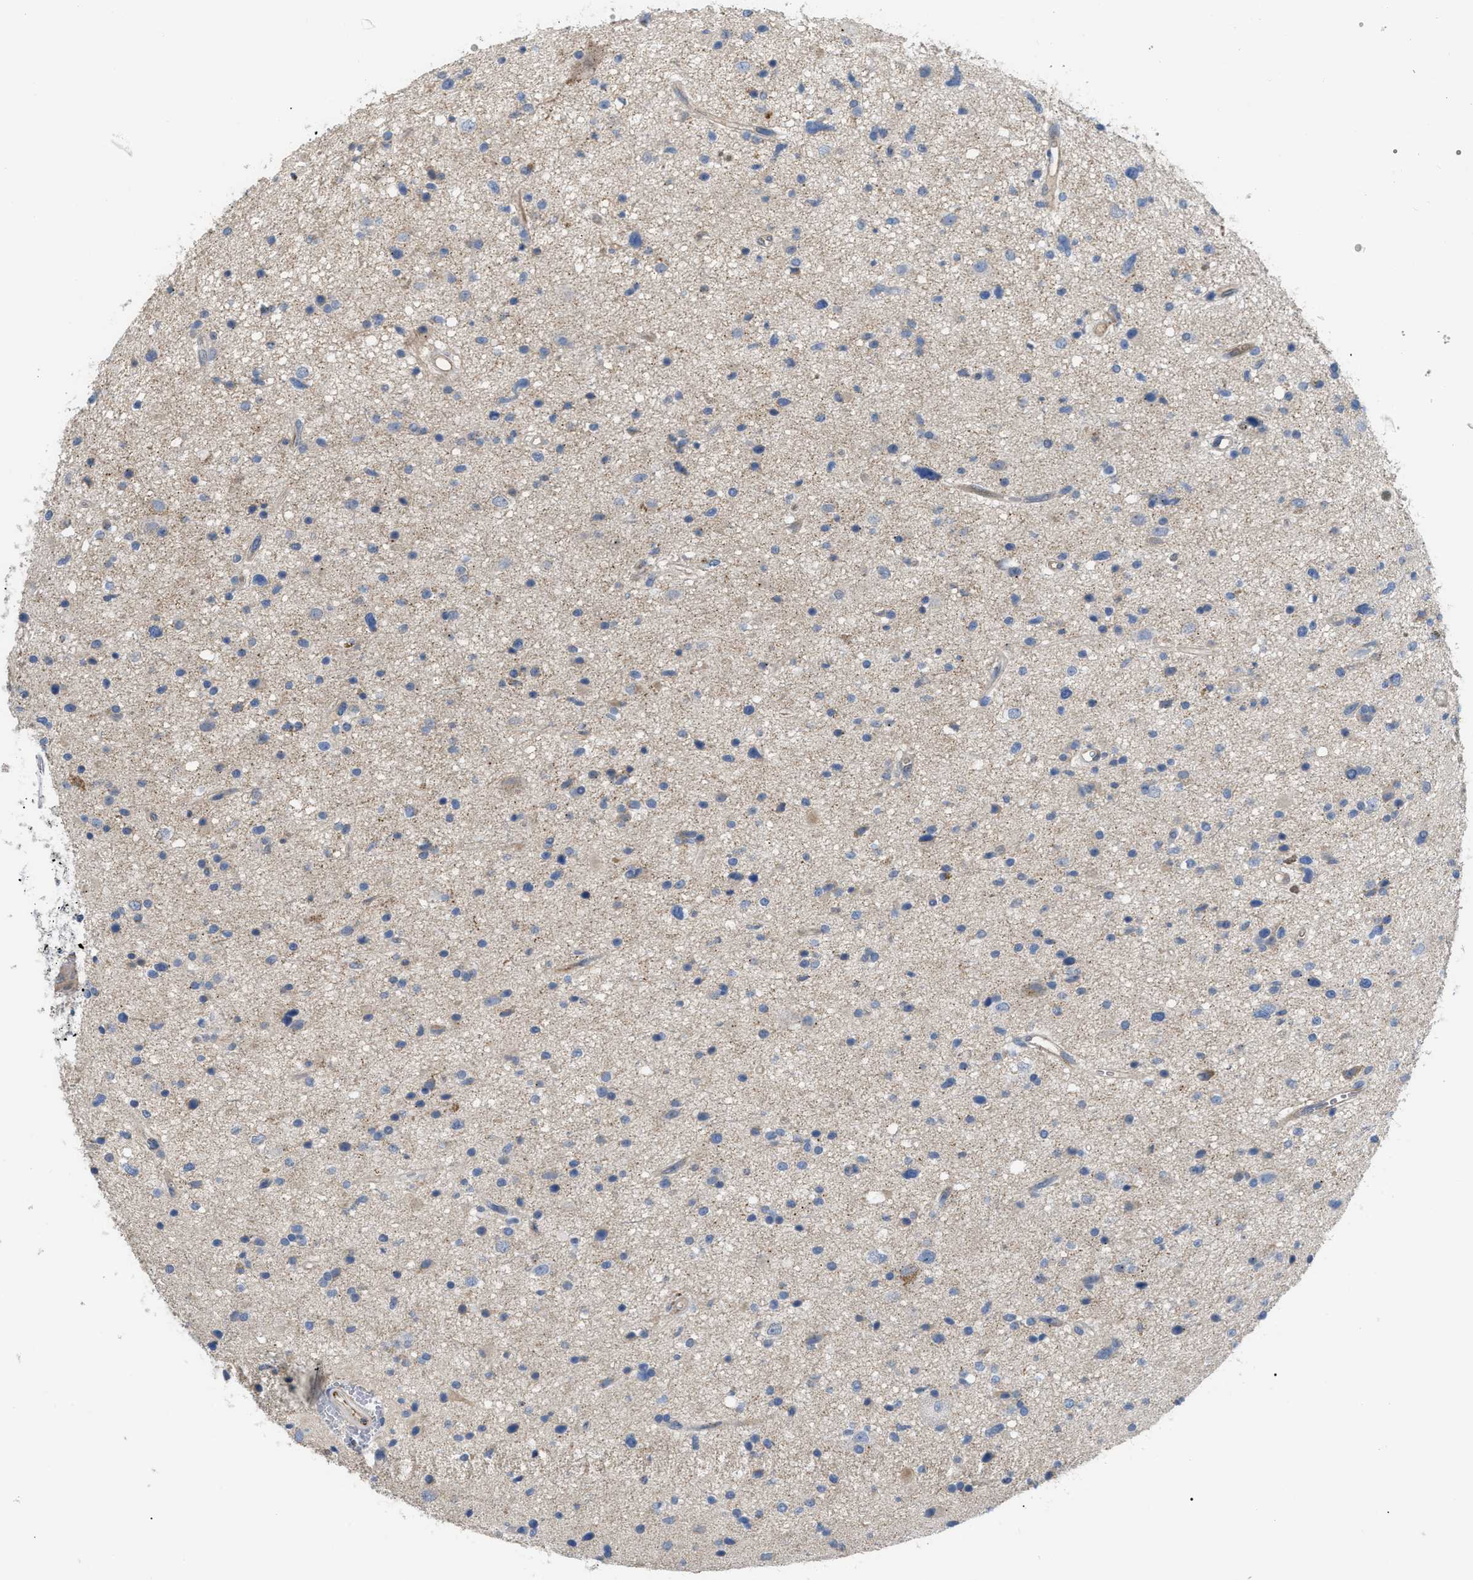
{"staining": {"intensity": "negative", "quantity": "none", "location": "none"}, "tissue": "glioma", "cell_type": "Tumor cells", "image_type": "cancer", "snomed": [{"axis": "morphology", "description": "Glioma, malignant, High grade"}, {"axis": "topography", "description": "Brain"}], "caption": "Malignant glioma (high-grade) stained for a protein using IHC reveals no positivity tumor cells.", "gene": "DHX58", "patient": {"sex": "male", "age": 33}}